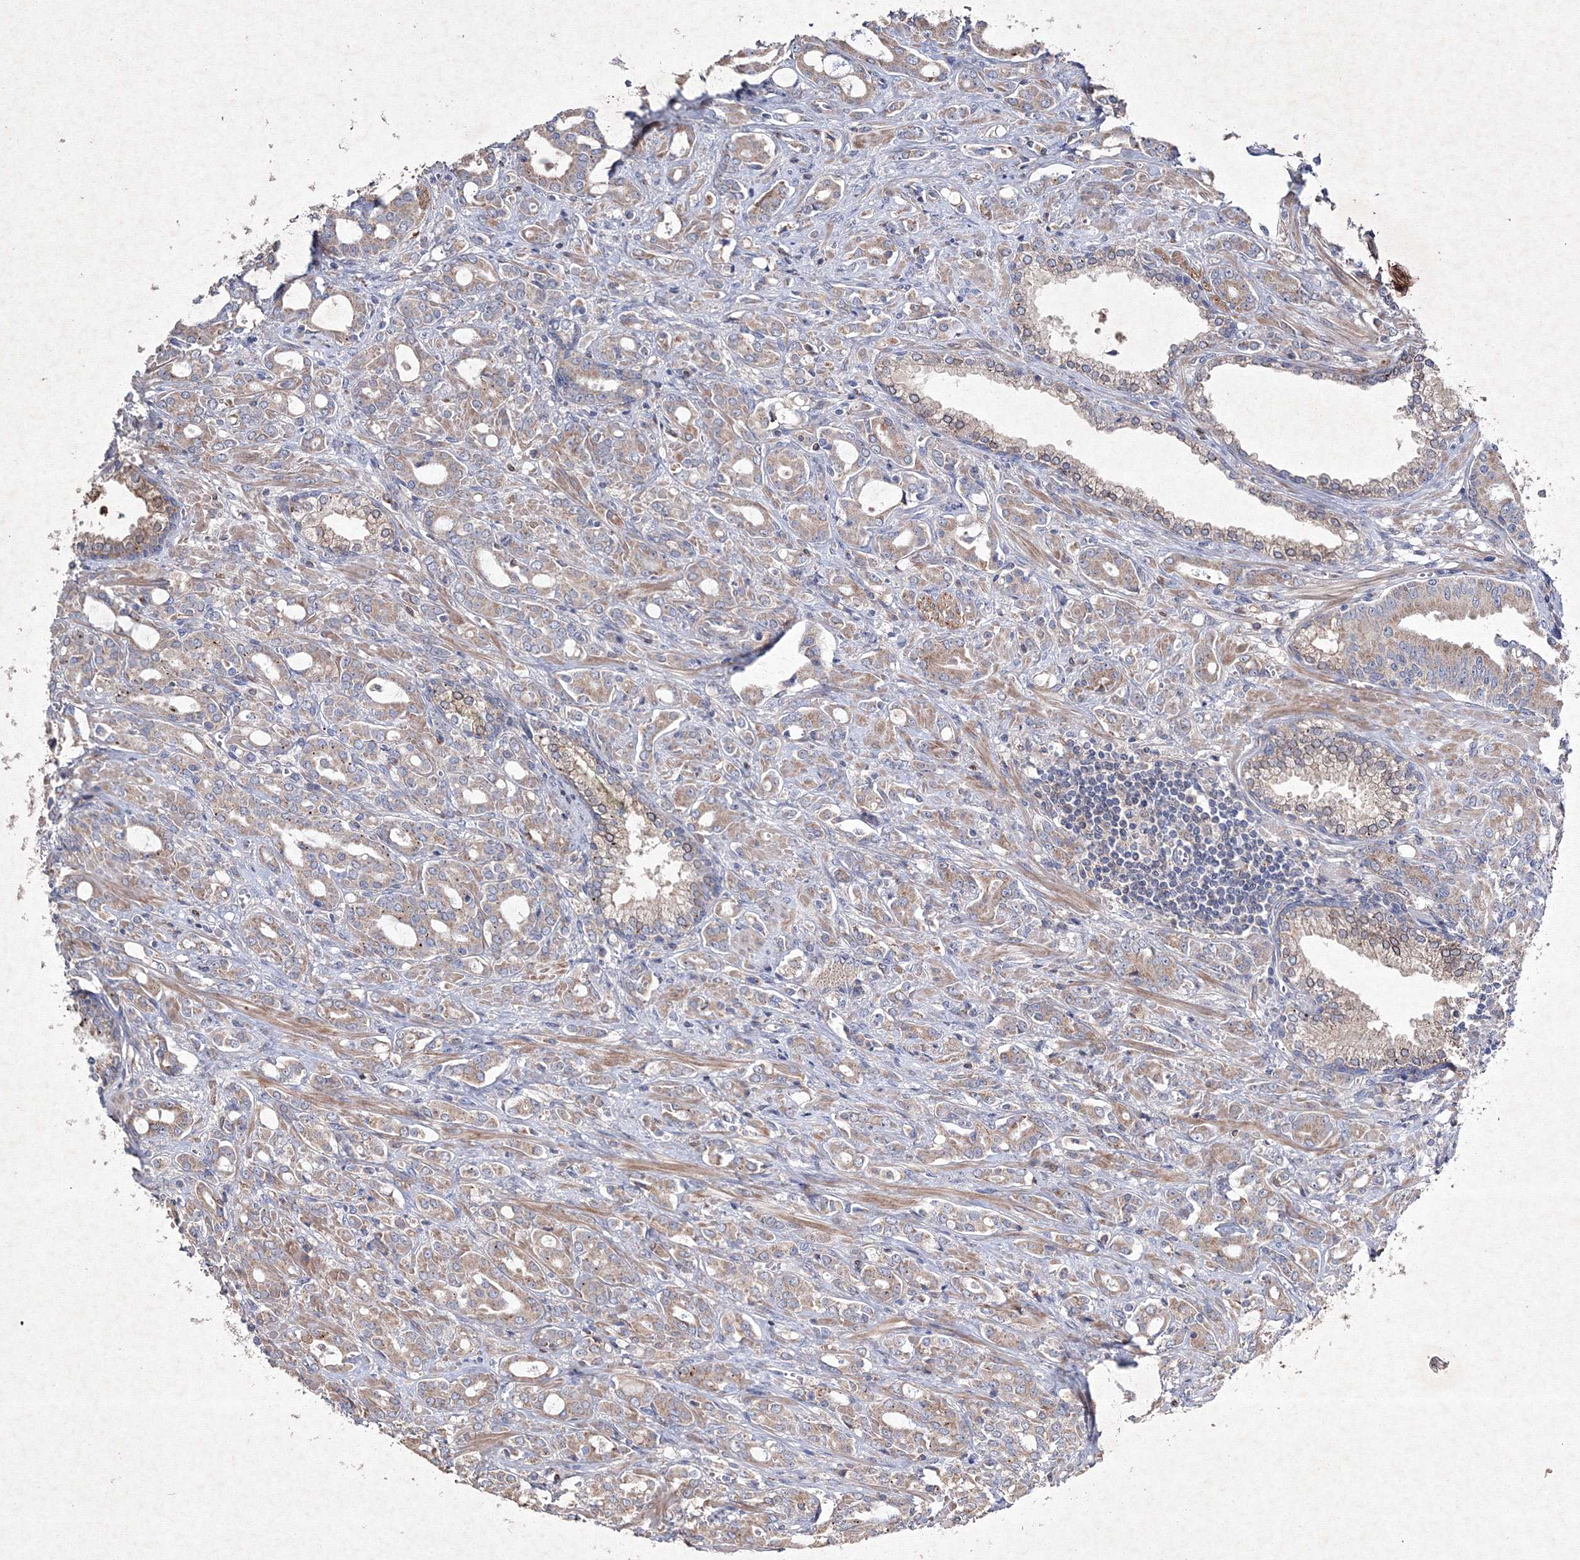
{"staining": {"intensity": "weak", "quantity": ">75%", "location": "cytoplasmic/membranous"}, "tissue": "prostate cancer", "cell_type": "Tumor cells", "image_type": "cancer", "snomed": [{"axis": "morphology", "description": "Adenocarcinoma, High grade"}, {"axis": "topography", "description": "Prostate"}], "caption": "Adenocarcinoma (high-grade) (prostate) tissue shows weak cytoplasmic/membranous positivity in approximately >75% of tumor cells", "gene": "GFM1", "patient": {"sex": "male", "age": 72}}